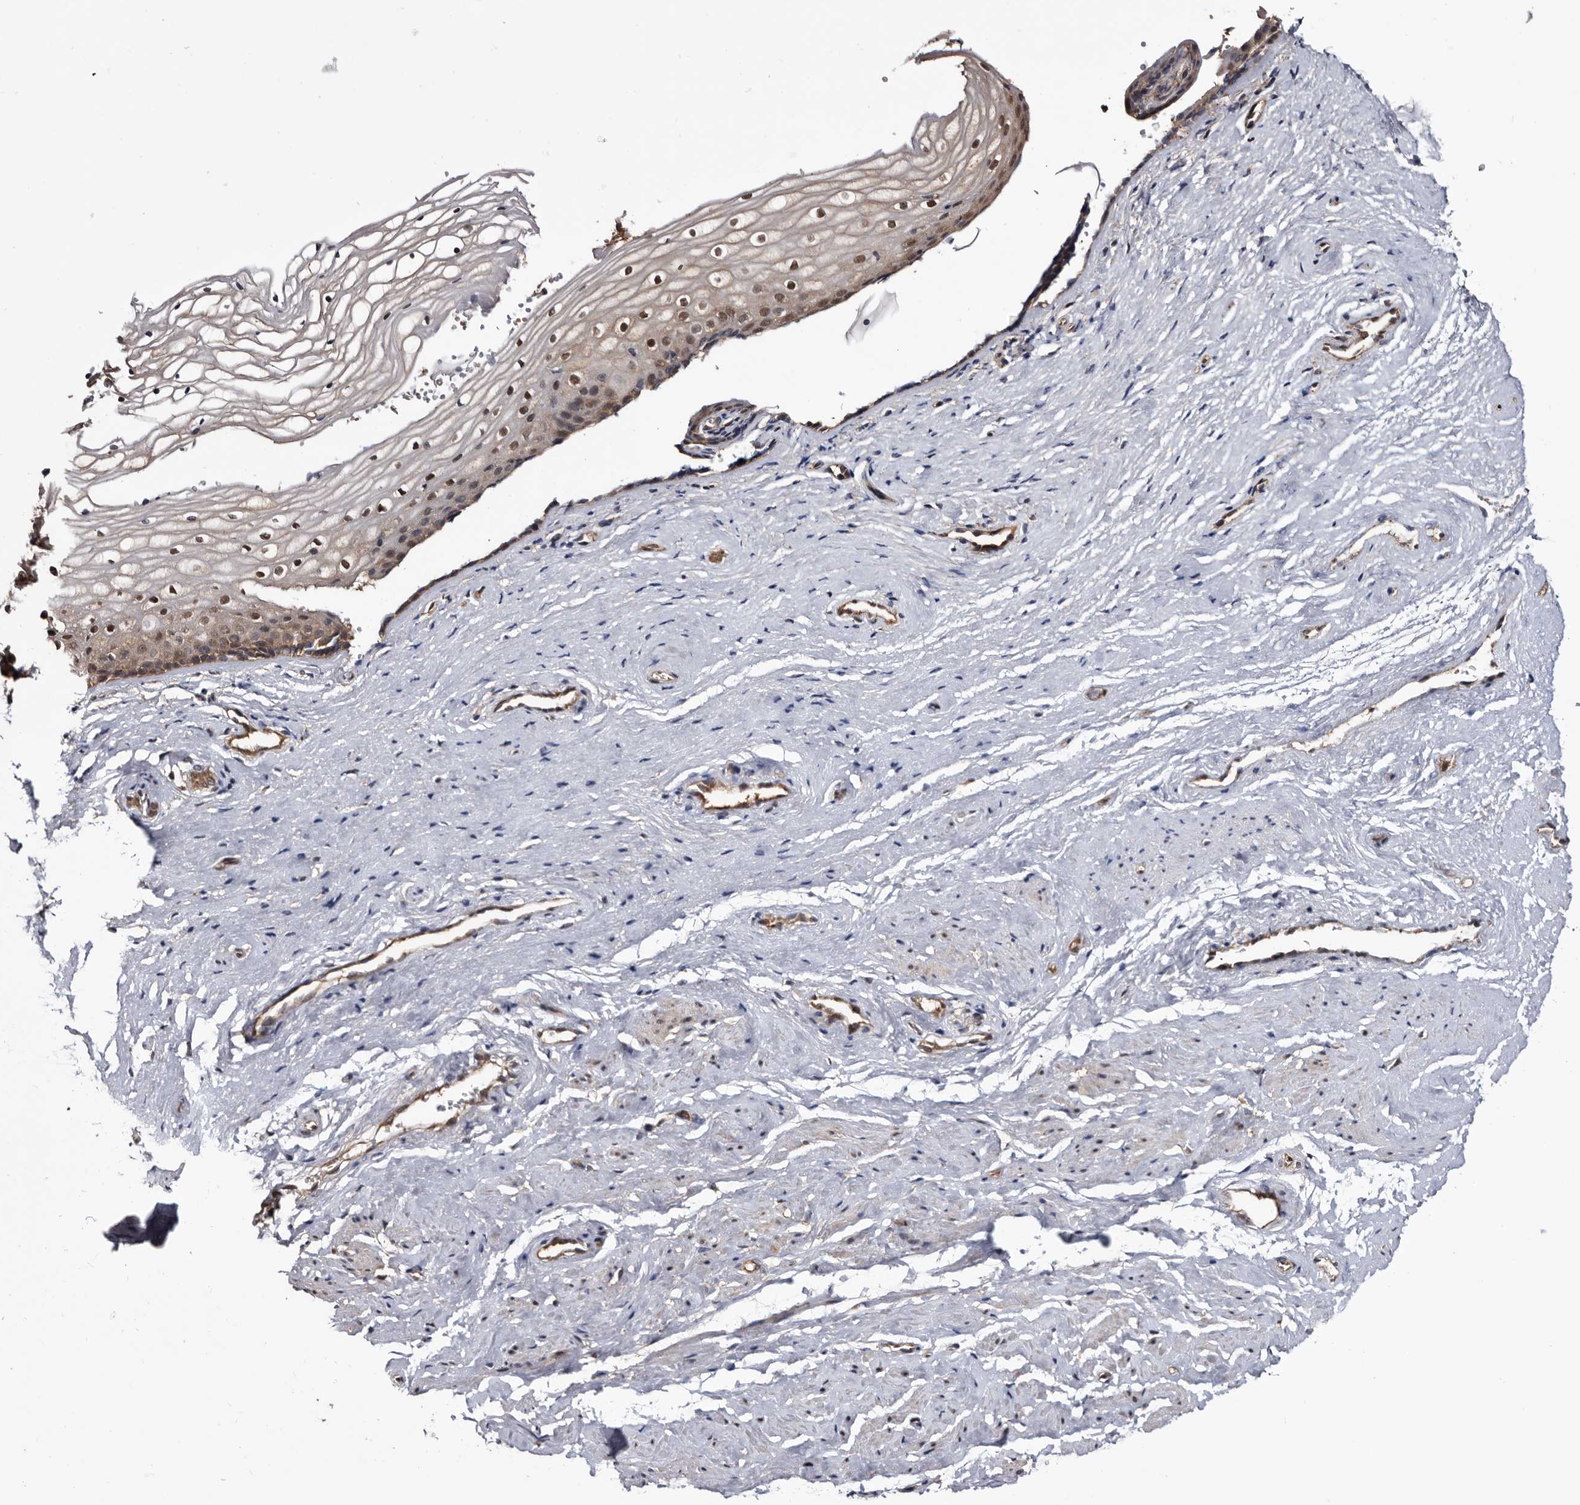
{"staining": {"intensity": "moderate", "quantity": ">75%", "location": "cytoplasmic/membranous,nuclear"}, "tissue": "vagina", "cell_type": "Squamous epithelial cells", "image_type": "normal", "snomed": [{"axis": "morphology", "description": "Normal tissue, NOS"}, {"axis": "topography", "description": "Vagina"}], "caption": "Protein staining by immunohistochemistry (IHC) shows moderate cytoplasmic/membranous,nuclear expression in approximately >75% of squamous epithelial cells in unremarkable vagina. The staining is performed using DAB (3,3'-diaminobenzidine) brown chromogen to label protein expression. The nuclei are counter-stained blue using hematoxylin.", "gene": "TTI2", "patient": {"sex": "female", "age": 46}}